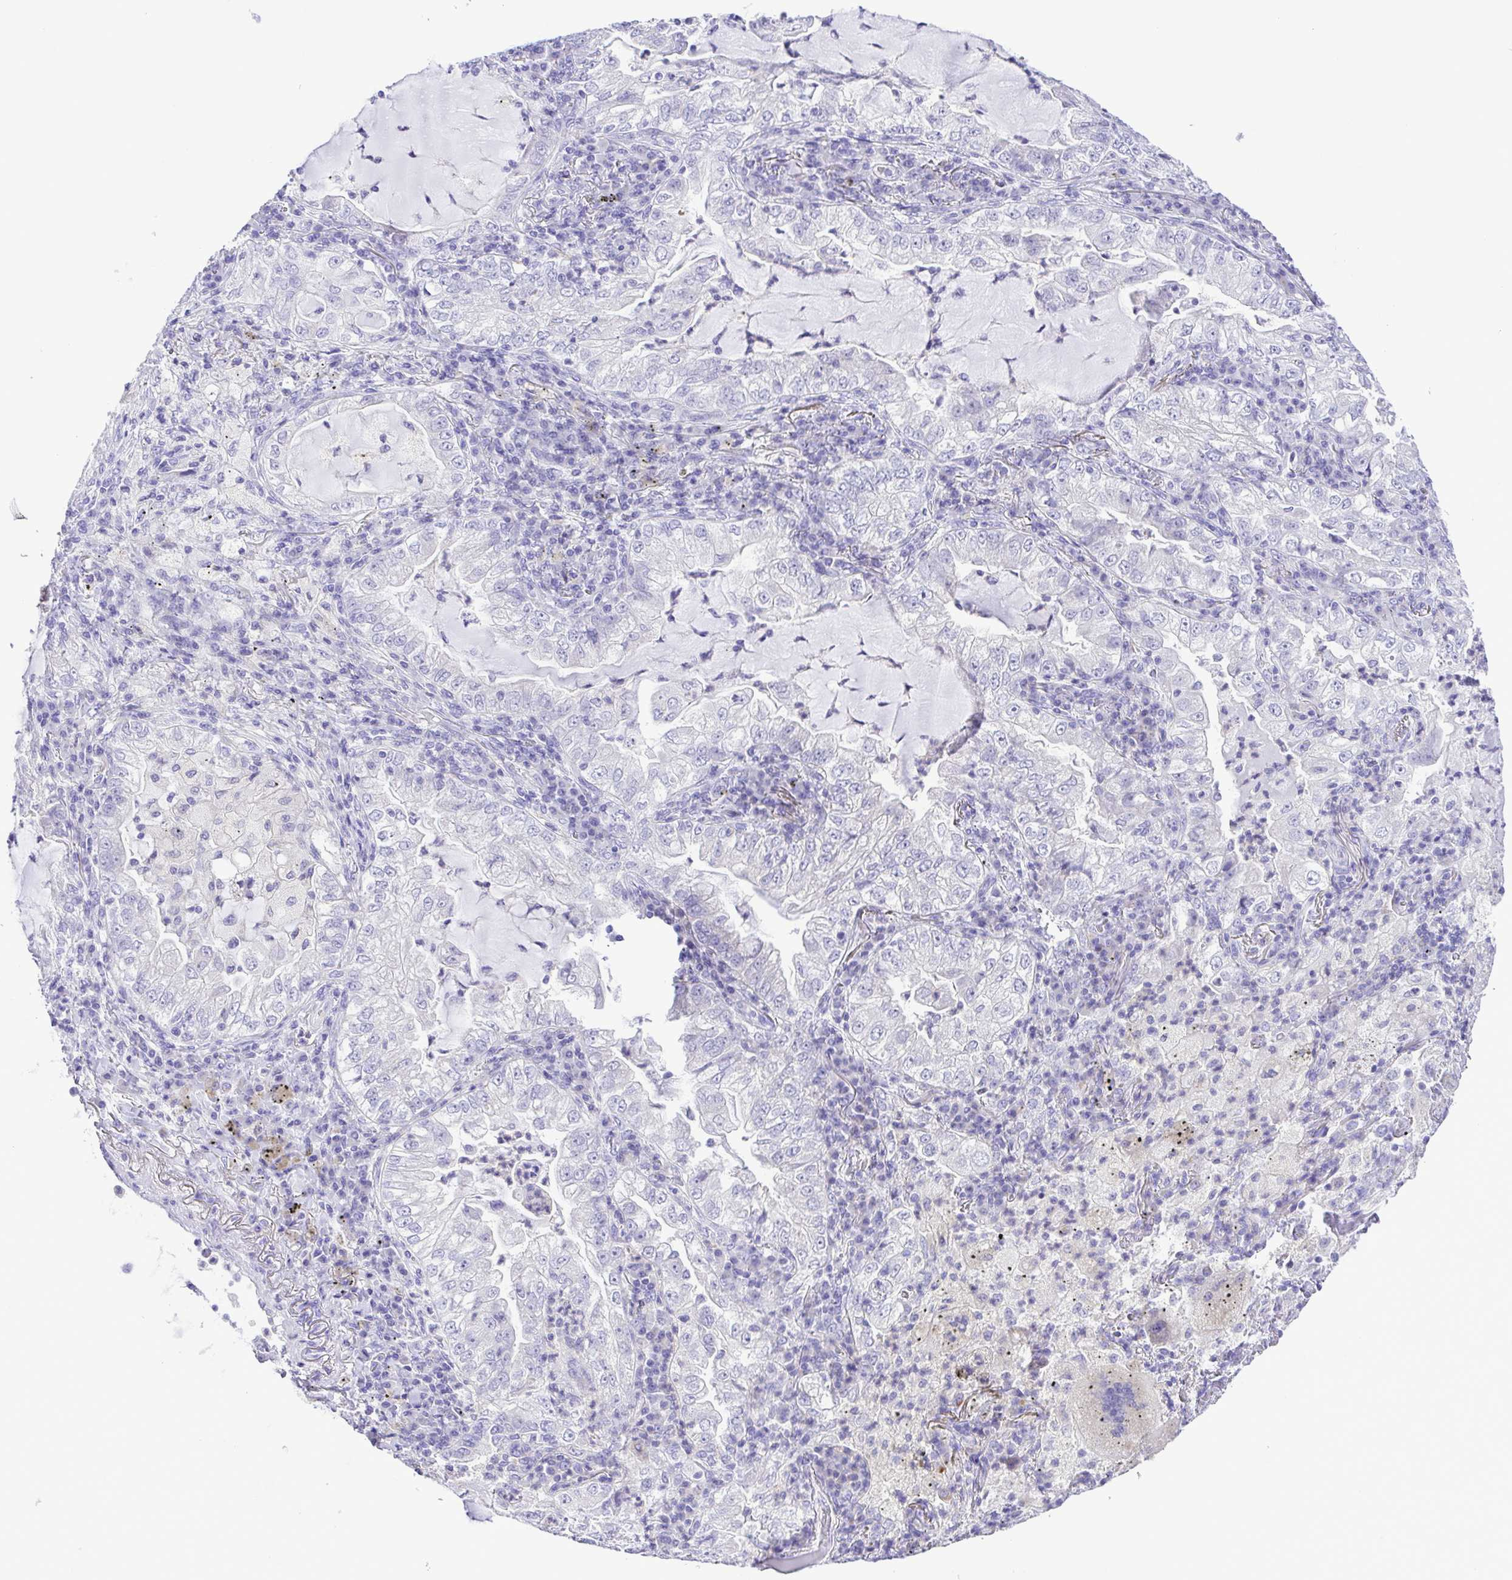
{"staining": {"intensity": "negative", "quantity": "none", "location": "none"}, "tissue": "lung cancer", "cell_type": "Tumor cells", "image_type": "cancer", "snomed": [{"axis": "morphology", "description": "Adenocarcinoma, NOS"}, {"axis": "topography", "description": "Lung"}], "caption": "This is an immunohistochemistry histopathology image of human adenocarcinoma (lung). There is no expression in tumor cells.", "gene": "SYT1", "patient": {"sex": "female", "age": 73}}